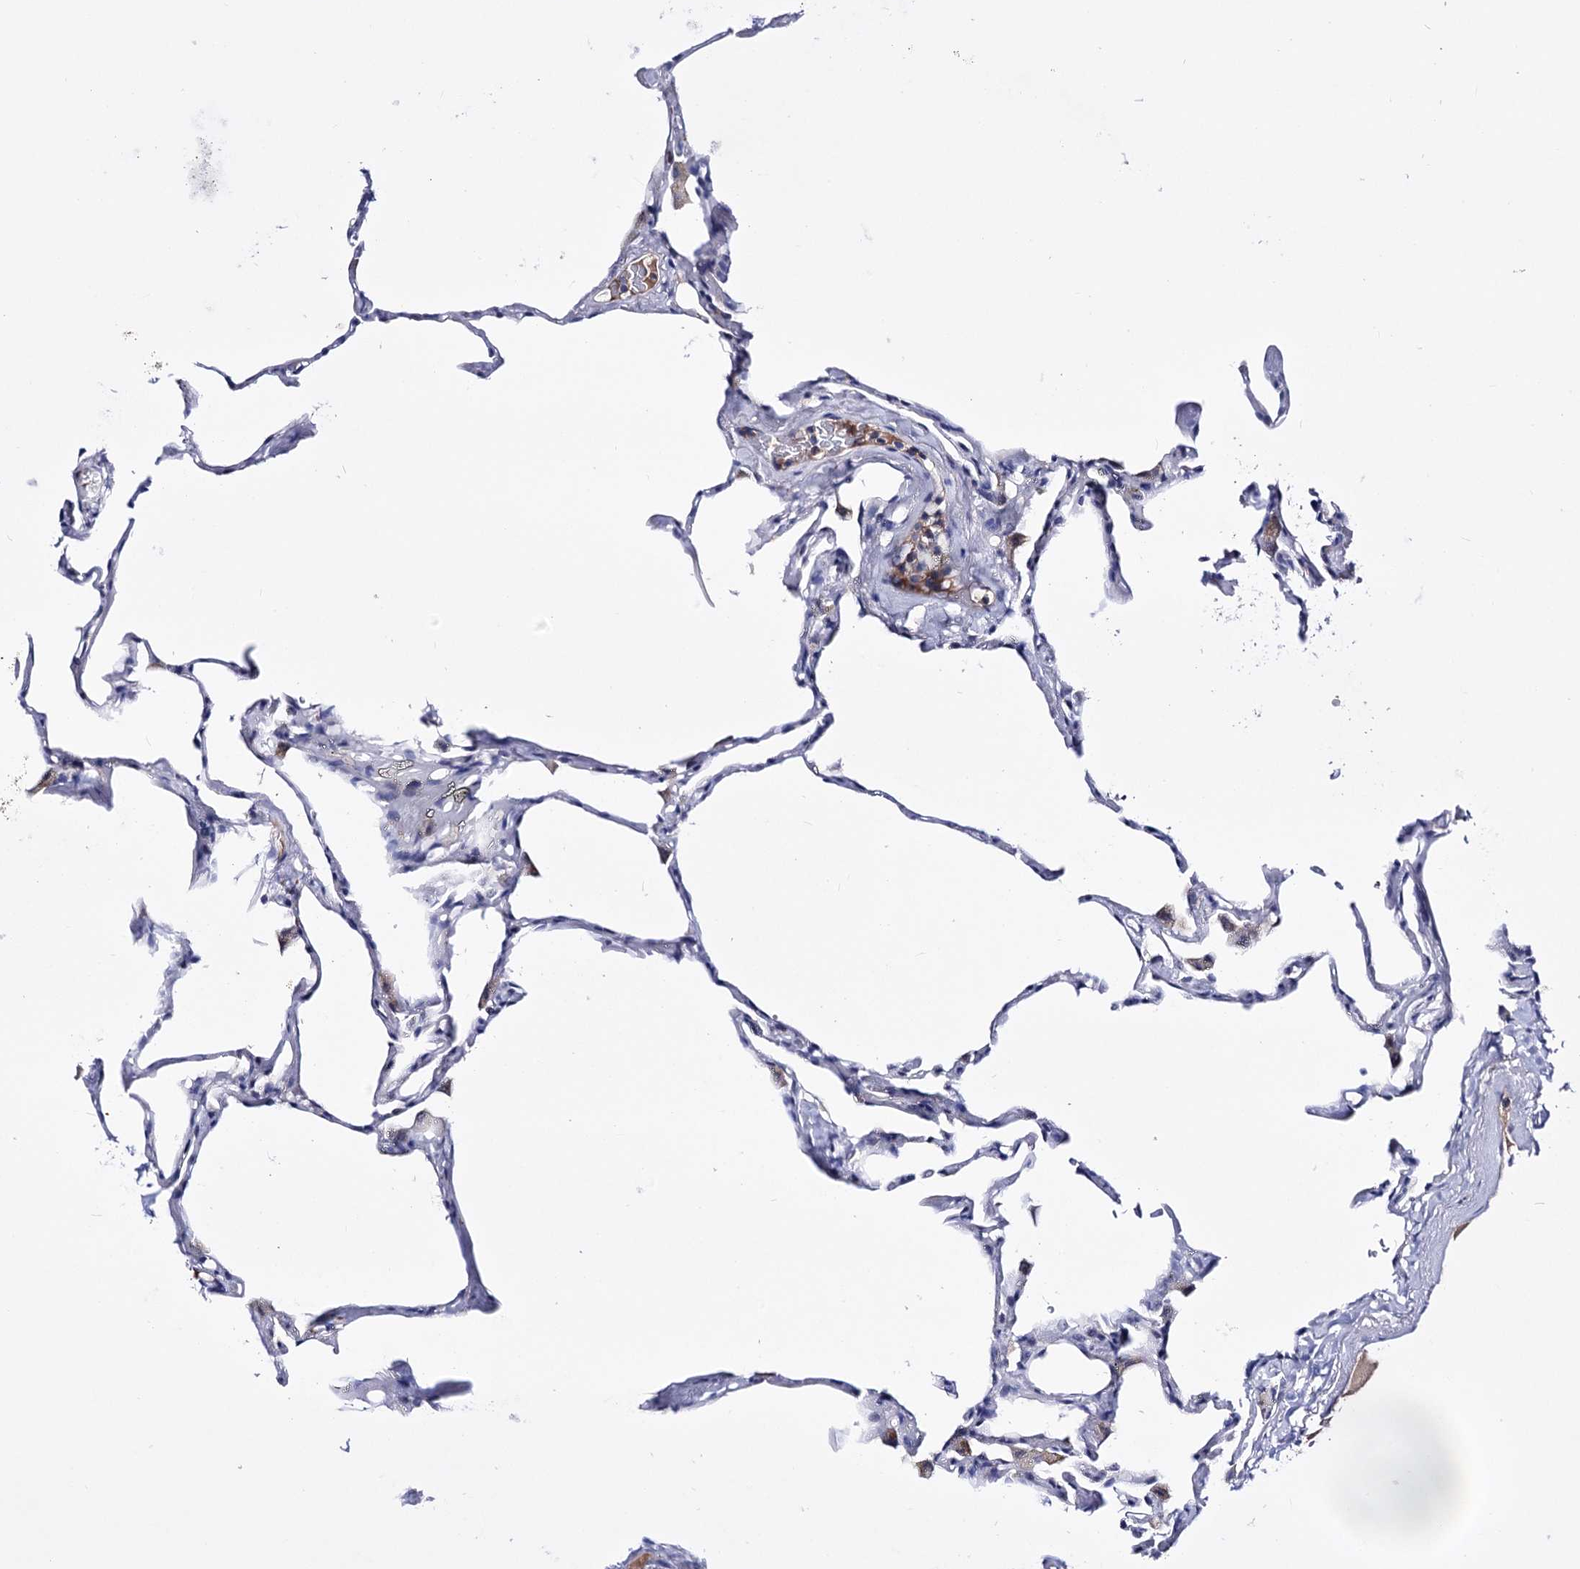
{"staining": {"intensity": "negative", "quantity": "none", "location": "none"}, "tissue": "lung", "cell_type": "Alveolar cells", "image_type": "normal", "snomed": [{"axis": "morphology", "description": "Normal tissue, NOS"}, {"axis": "topography", "description": "Lung"}], "caption": "This is a photomicrograph of IHC staining of unremarkable lung, which shows no staining in alveolar cells.", "gene": "PCGF5", "patient": {"sex": "male", "age": 65}}